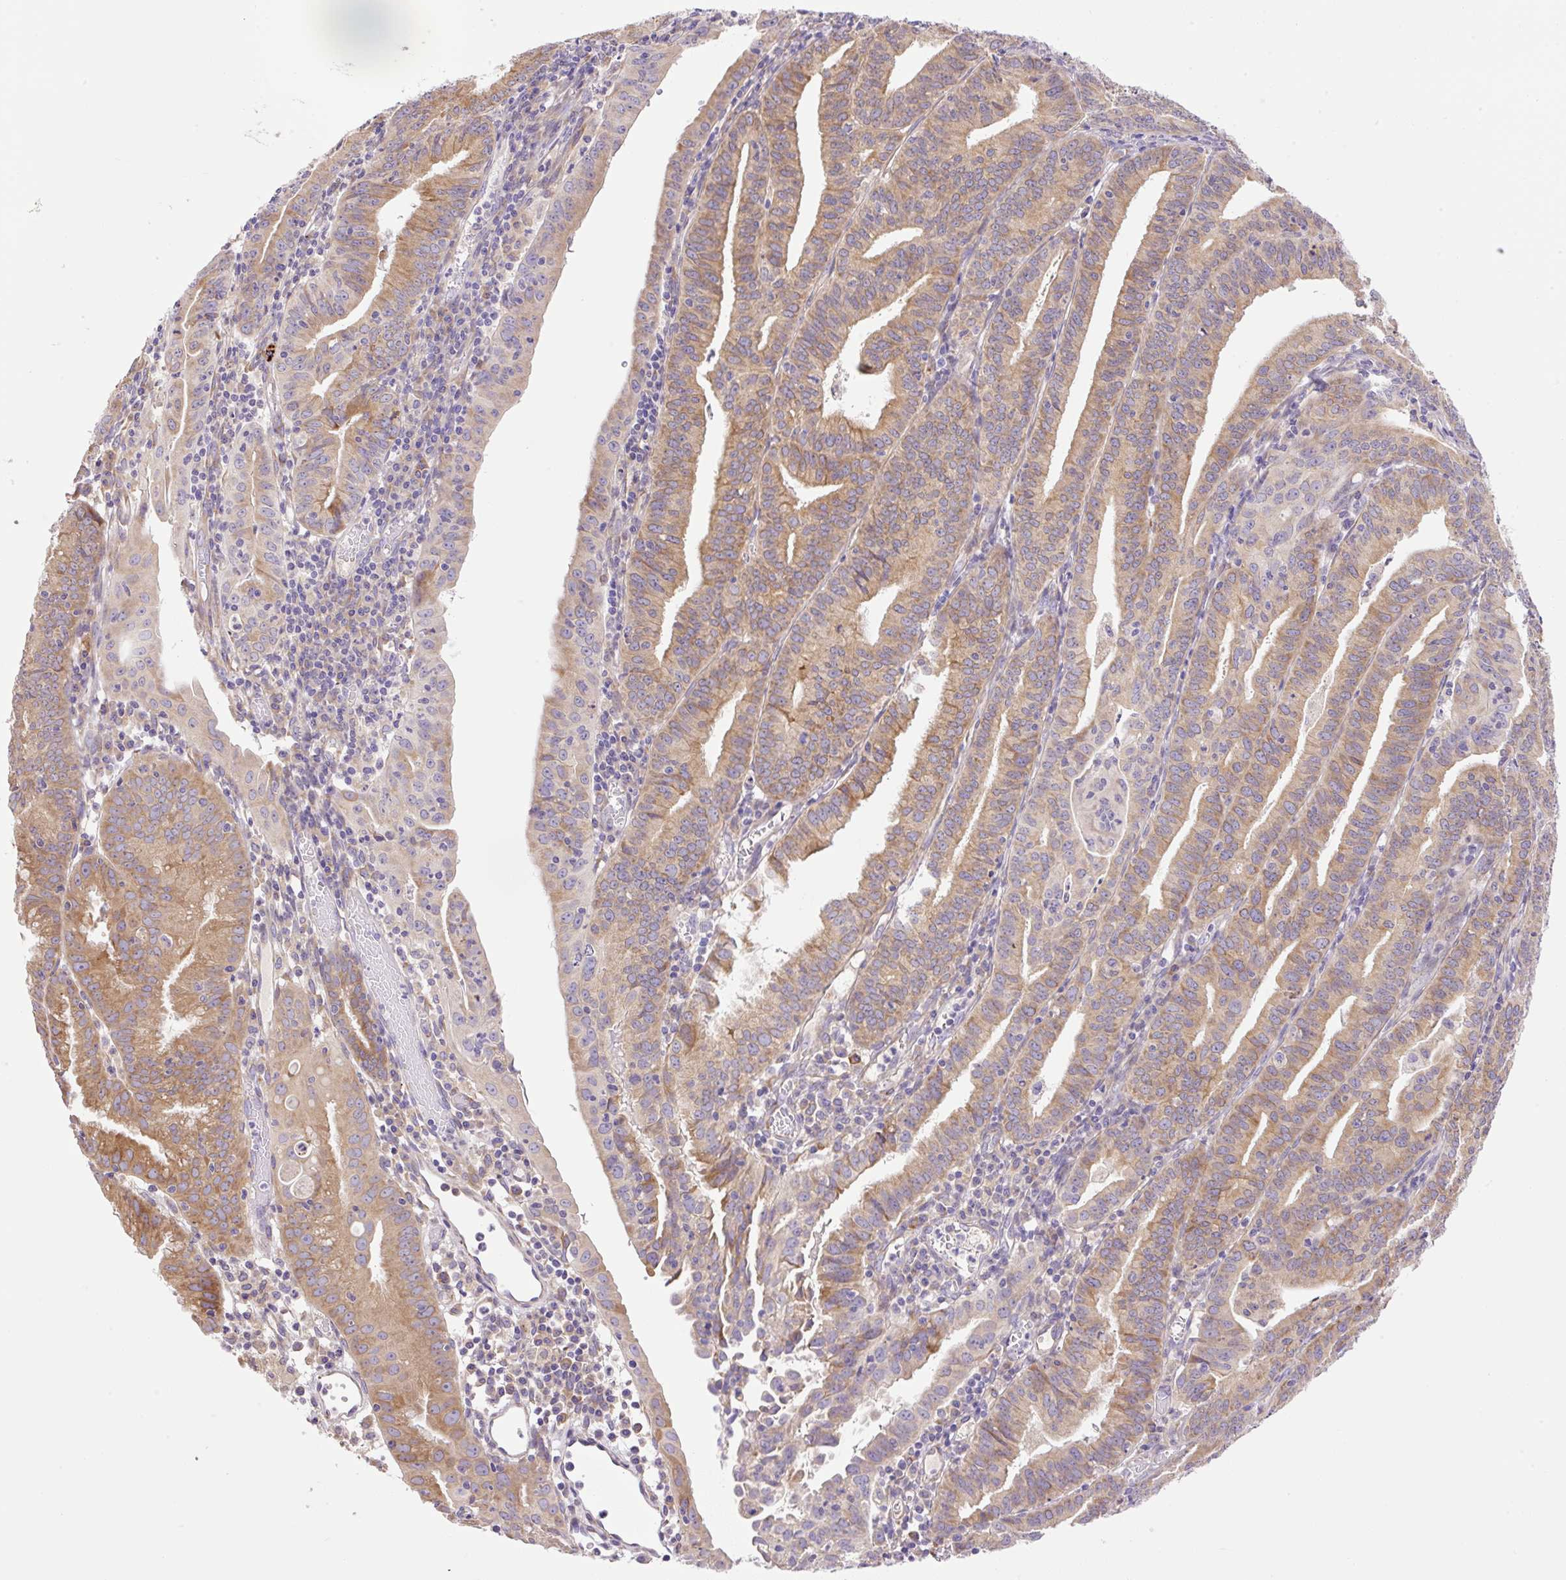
{"staining": {"intensity": "moderate", "quantity": ">75%", "location": "cytoplasmic/membranous"}, "tissue": "endometrial cancer", "cell_type": "Tumor cells", "image_type": "cancer", "snomed": [{"axis": "morphology", "description": "Adenocarcinoma, NOS"}, {"axis": "topography", "description": "Endometrium"}], "caption": "Immunohistochemical staining of human endometrial cancer (adenocarcinoma) demonstrates moderate cytoplasmic/membranous protein expression in approximately >75% of tumor cells.", "gene": "POFUT1", "patient": {"sex": "female", "age": 60}}